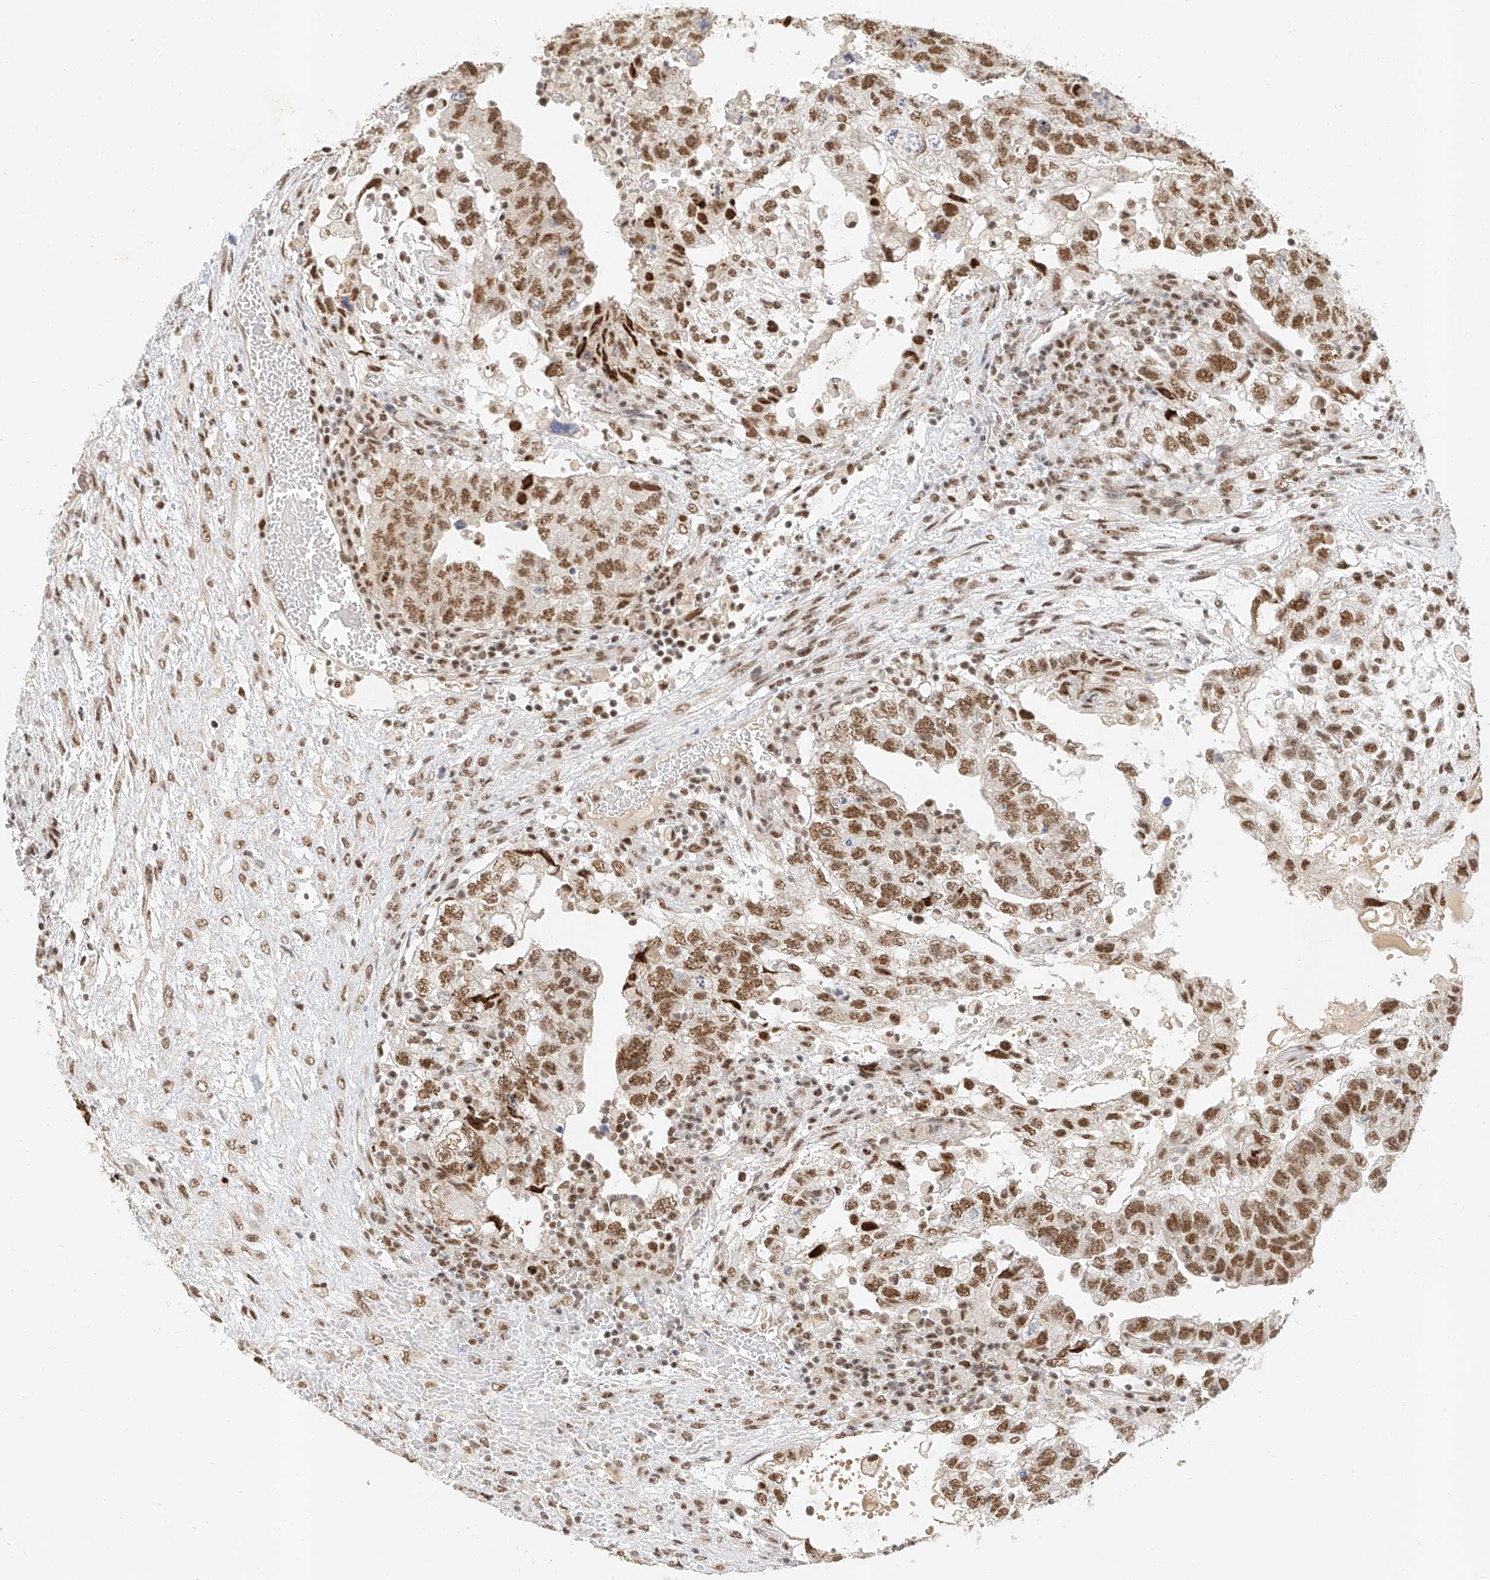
{"staining": {"intensity": "moderate", "quantity": ">75%", "location": "nuclear"}, "tissue": "testis cancer", "cell_type": "Tumor cells", "image_type": "cancer", "snomed": [{"axis": "morphology", "description": "Carcinoma, Embryonal, NOS"}, {"axis": "topography", "description": "Testis"}], "caption": "Tumor cells display medium levels of moderate nuclear expression in about >75% of cells in human embryonal carcinoma (testis).", "gene": "CXorf58", "patient": {"sex": "male", "age": 36}}